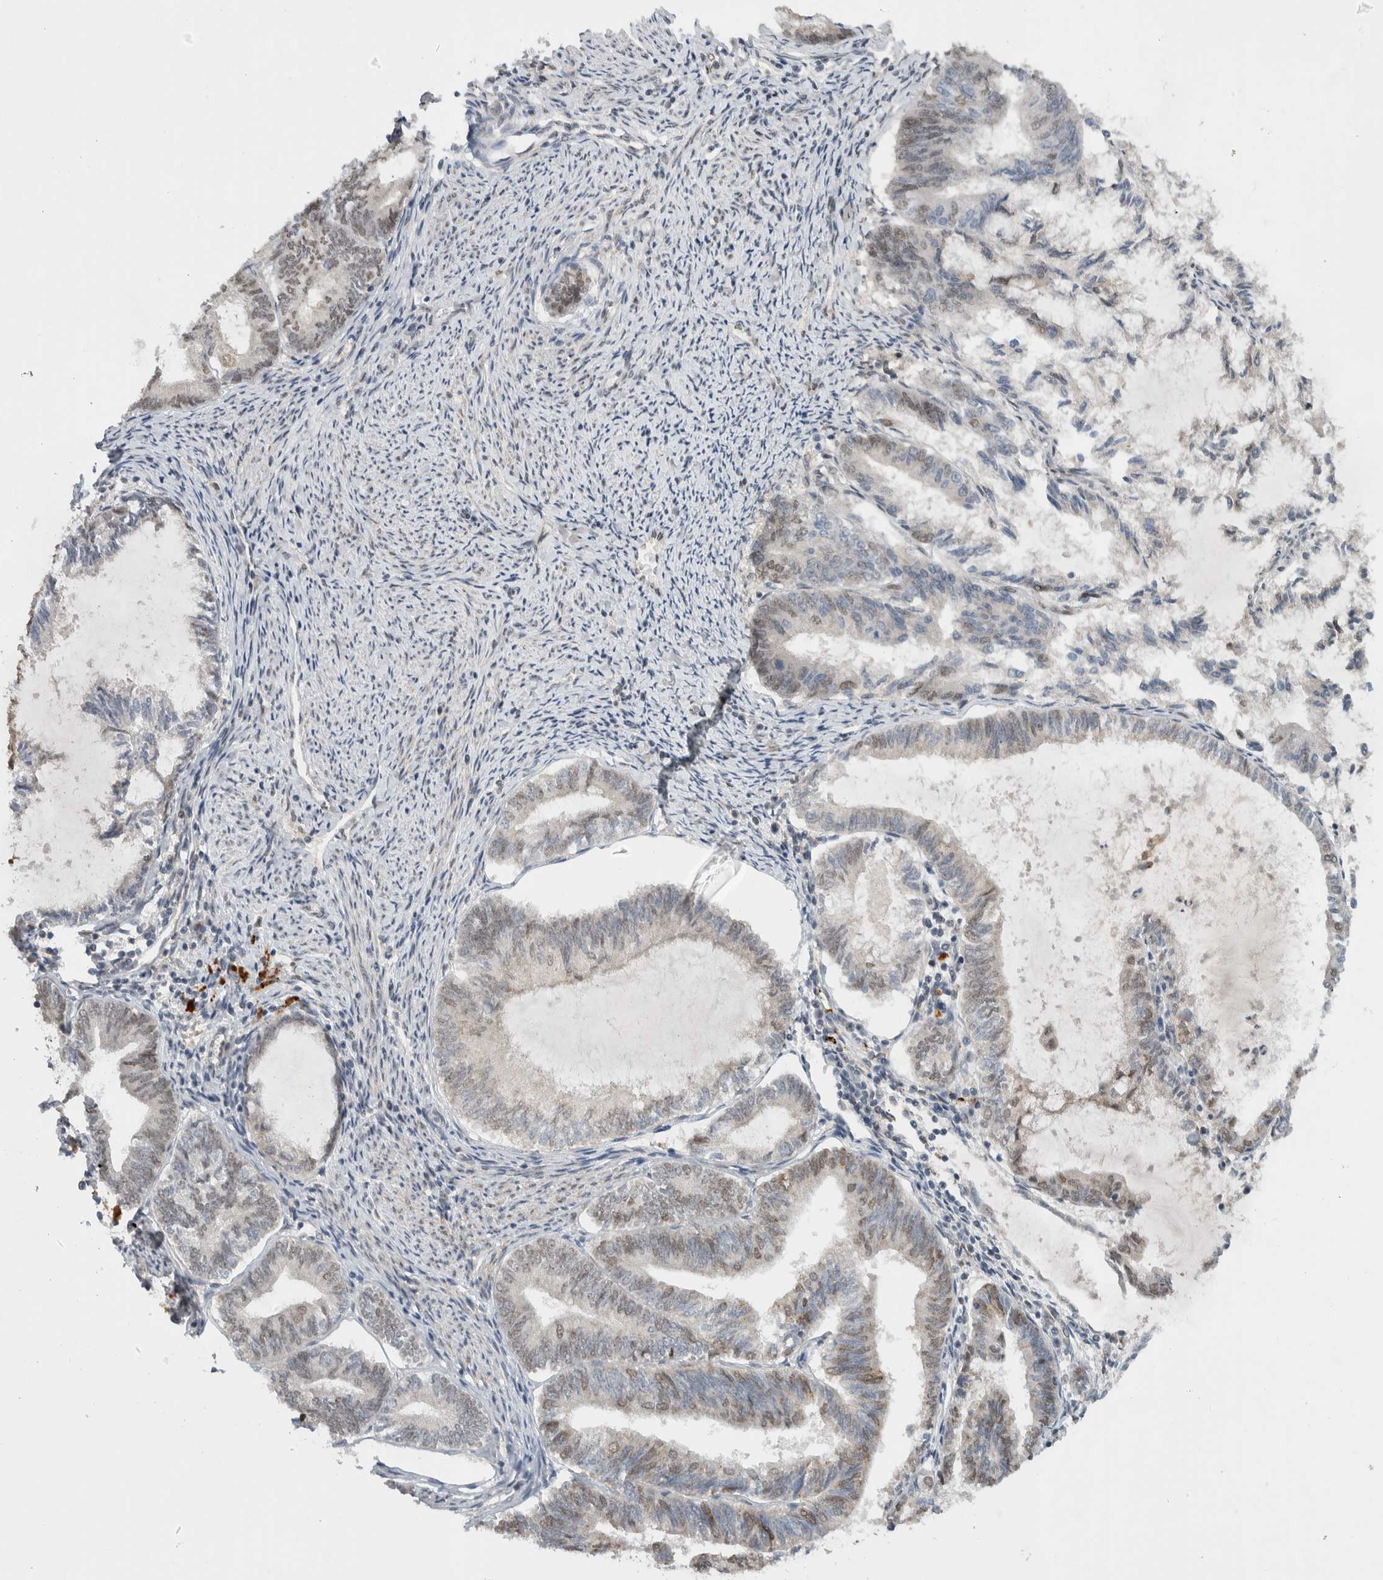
{"staining": {"intensity": "weak", "quantity": "<25%", "location": "nuclear"}, "tissue": "endometrial cancer", "cell_type": "Tumor cells", "image_type": "cancer", "snomed": [{"axis": "morphology", "description": "Adenocarcinoma, NOS"}, {"axis": "topography", "description": "Endometrium"}], "caption": "This is a photomicrograph of immunohistochemistry staining of endometrial adenocarcinoma, which shows no expression in tumor cells. Brightfield microscopy of immunohistochemistry (IHC) stained with DAB (brown) and hematoxylin (blue), captured at high magnification.", "gene": "TNRC18", "patient": {"sex": "female", "age": 86}}